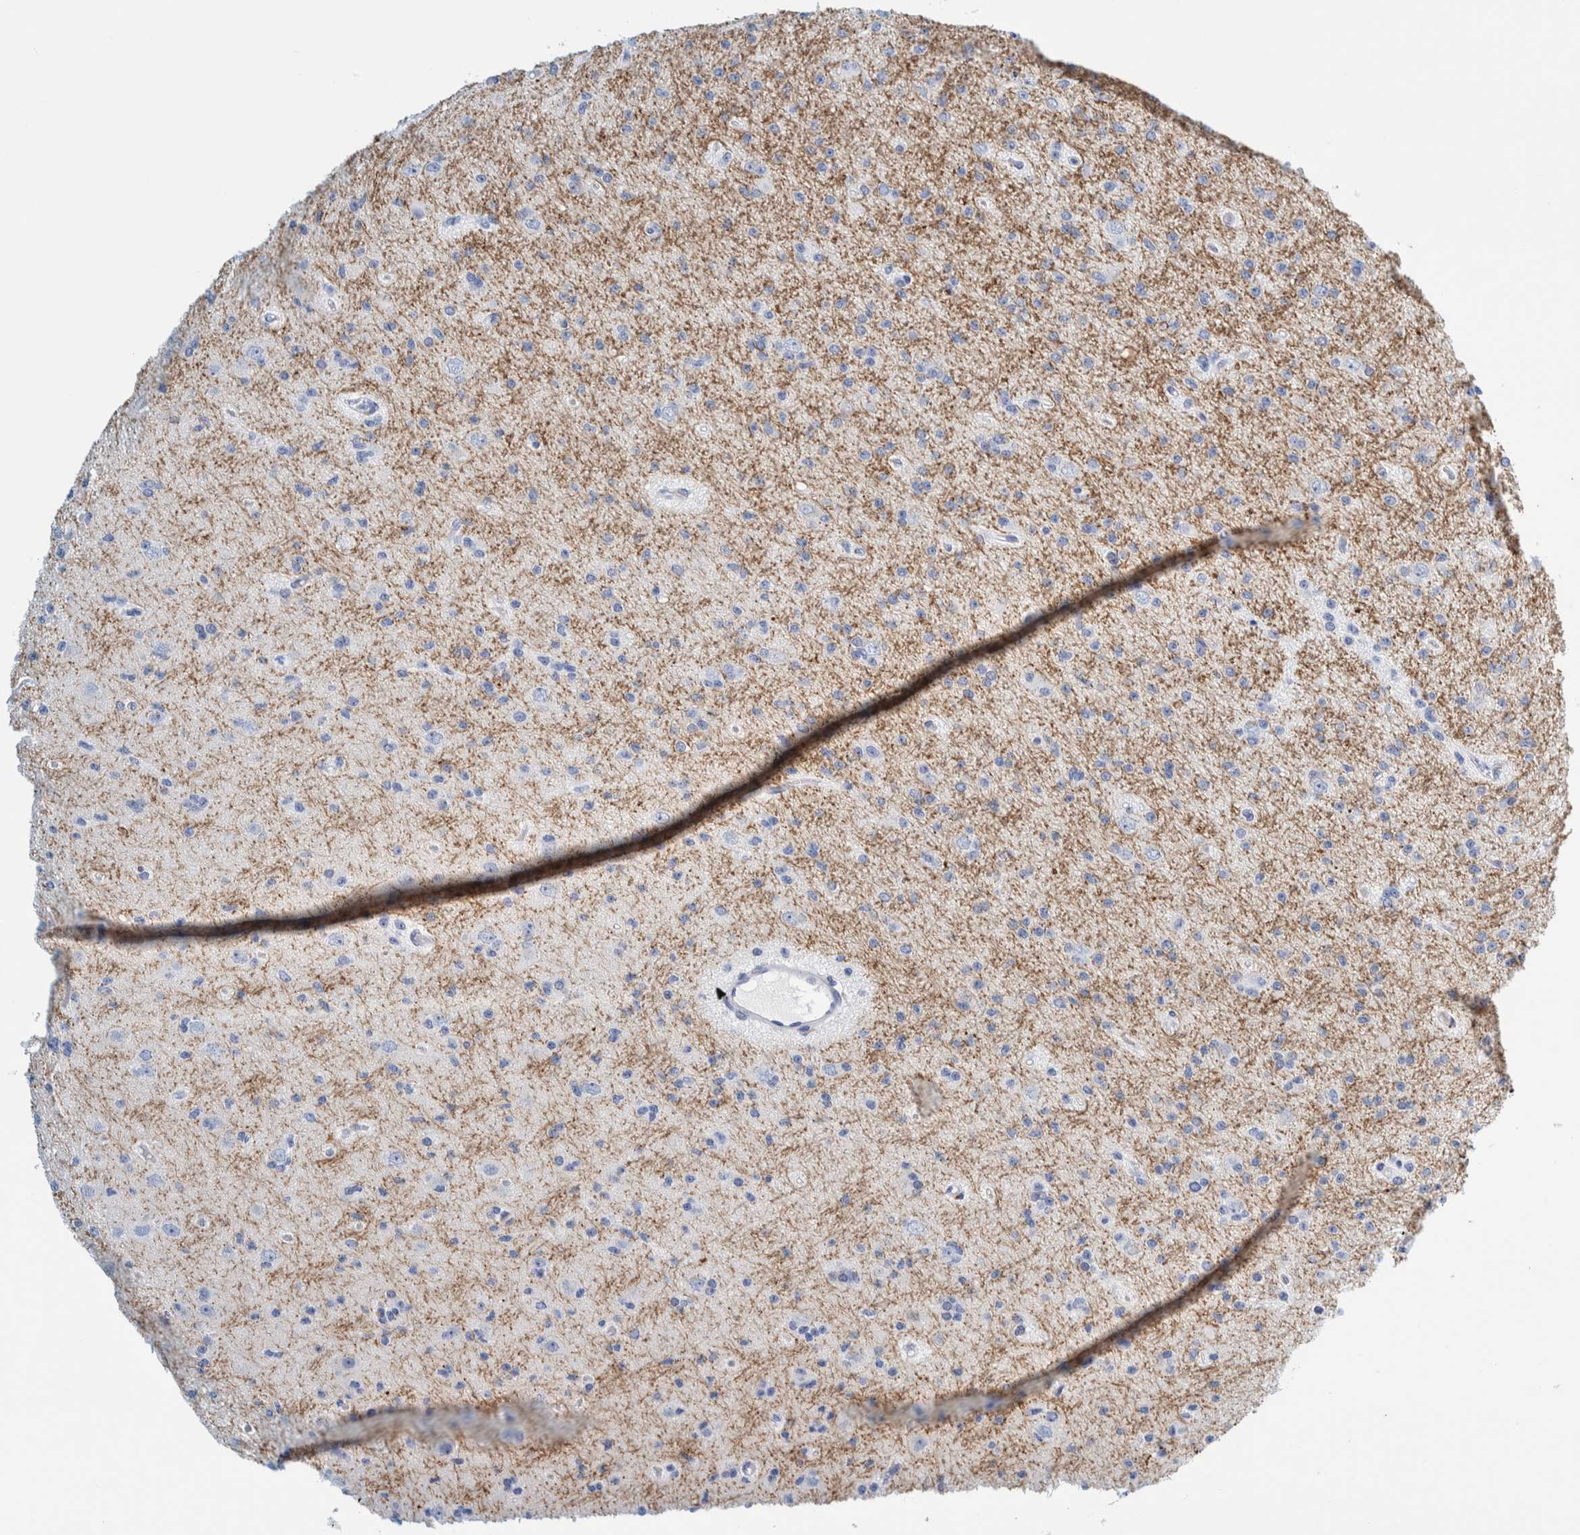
{"staining": {"intensity": "negative", "quantity": "none", "location": "none"}, "tissue": "glioma", "cell_type": "Tumor cells", "image_type": "cancer", "snomed": [{"axis": "morphology", "description": "Glioma, malignant, Low grade"}, {"axis": "topography", "description": "Brain"}], "caption": "Immunohistochemical staining of glioma demonstrates no significant staining in tumor cells. (Immunohistochemistry, brightfield microscopy, high magnification).", "gene": "MOG", "patient": {"sex": "female", "age": 22}}